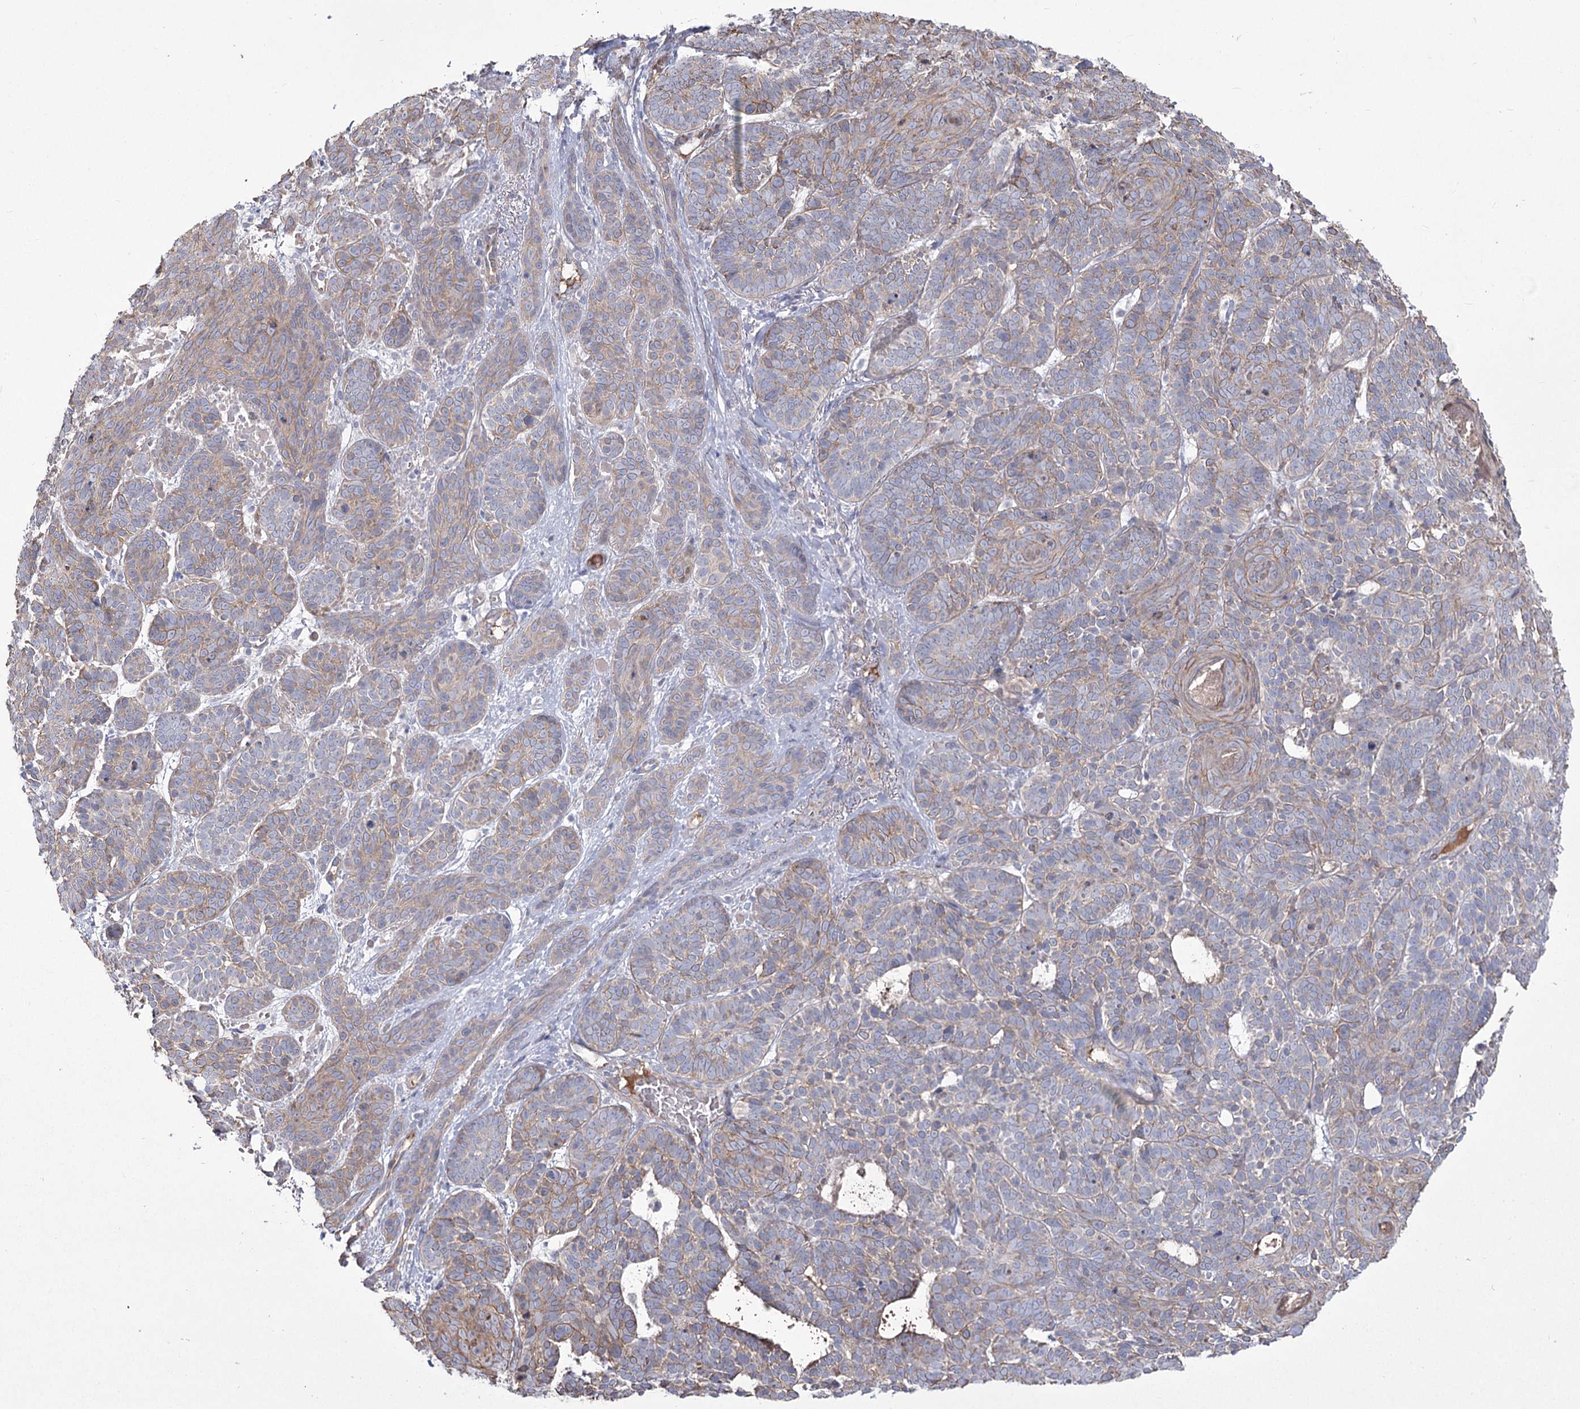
{"staining": {"intensity": "weak", "quantity": "25%-75%", "location": "cytoplasmic/membranous"}, "tissue": "skin cancer", "cell_type": "Tumor cells", "image_type": "cancer", "snomed": [{"axis": "morphology", "description": "Basal cell carcinoma"}, {"axis": "topography", "description": "Skin"}], "caption": "There is low levels of weak cytoplasmic/membranous staining in tumor cells of skin cancer, as demonstrated by immunohistochemical staining (brown color).", "gene": "ME3", "patient": {"sex": "male", "age": 85}}